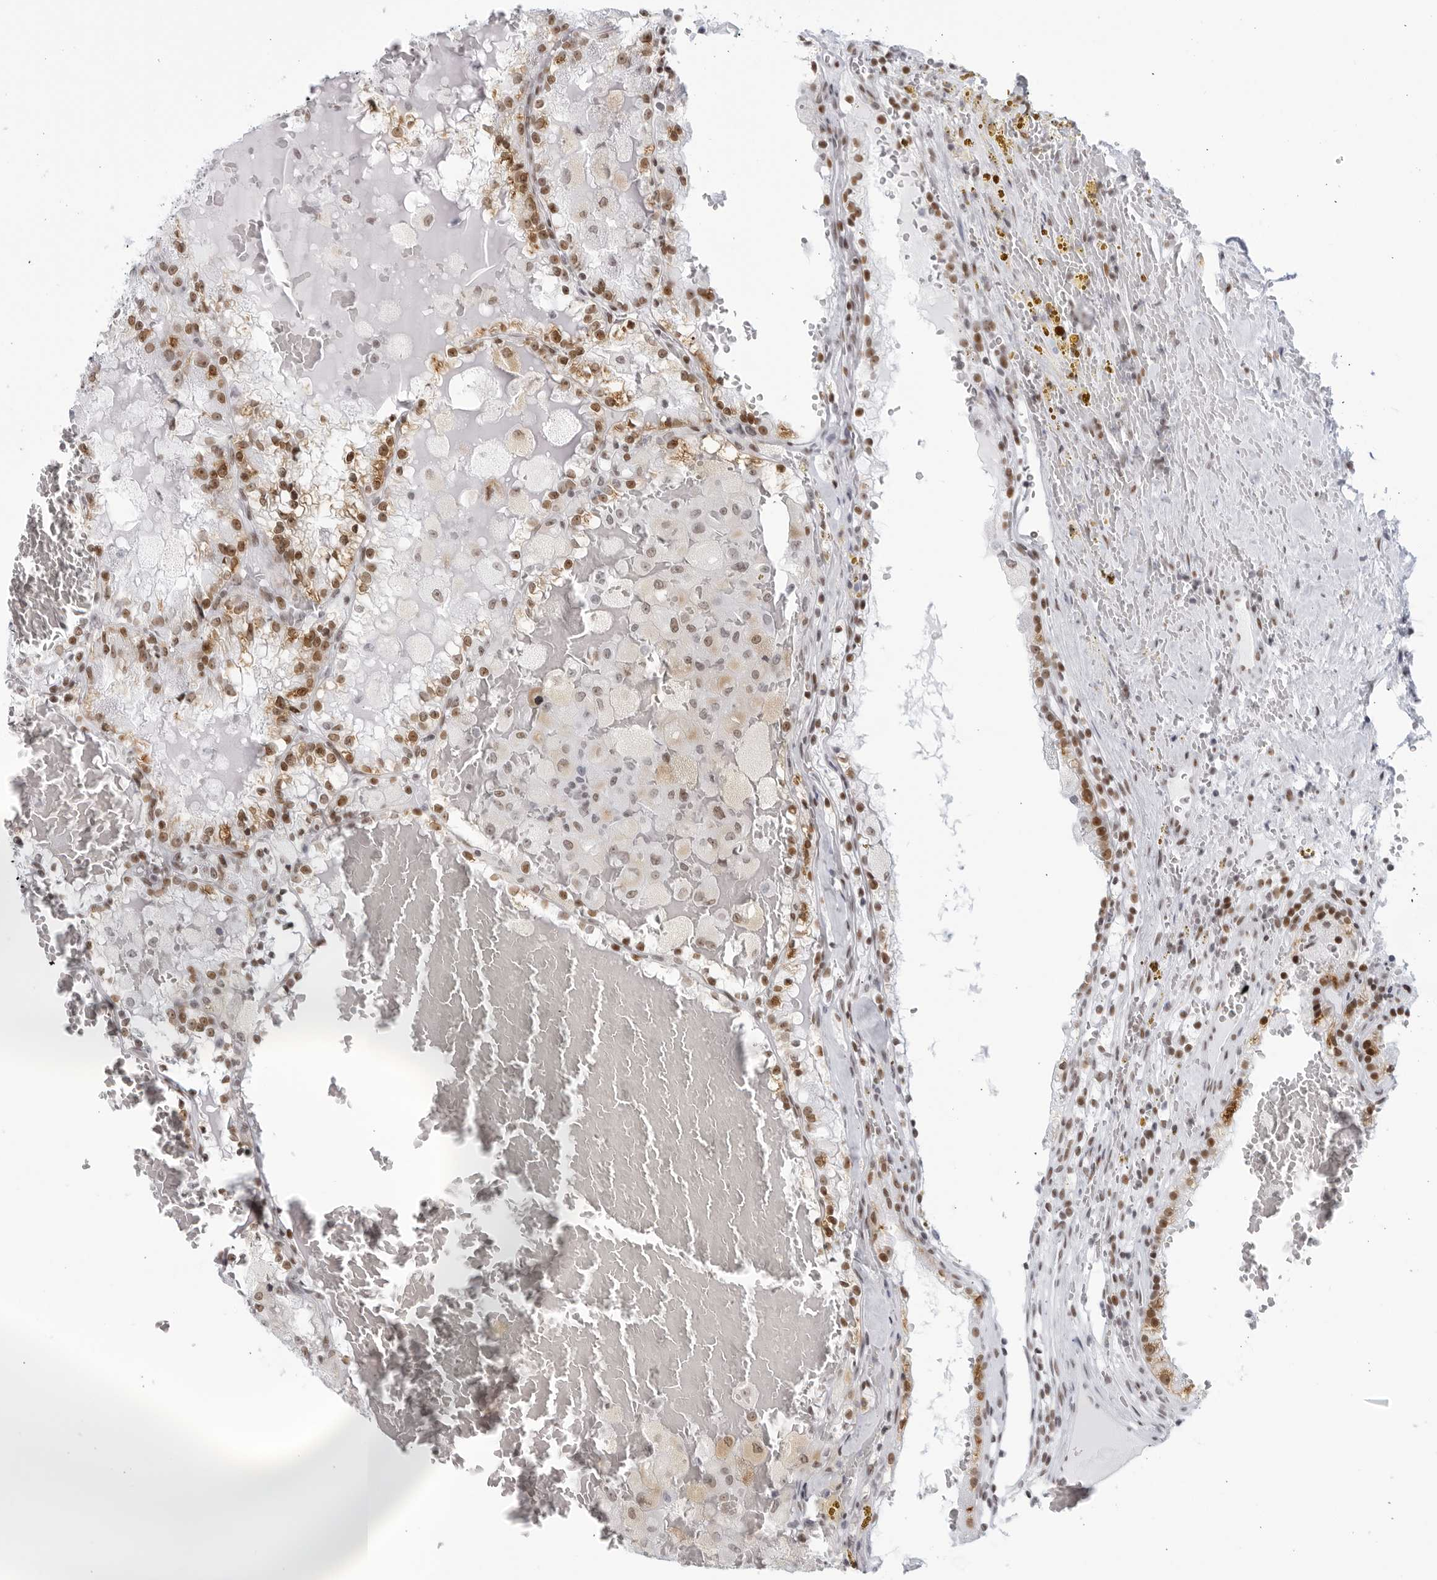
{"staining": {"intensity": "moderate", "quantity": ">75%", "location": "nuclear"}, "tissue": "renal cancer", "cell_type": "Tumor cells", "image_type": "cancer", "snomed": [{"axis": "morphology", "description": "Adenocarcinoma, NOS"}, {"axis": "topography", "description": "Kidney"}], "caption": "Tumor cells demonstrate moderate nuclear expression in approximately >75% of cells in renal cancer. (DAB = brown stain, brightfield microscopy at high magnification).", "gene": "HP1BP3", "patient": {"sex": "female", "age": 56}}